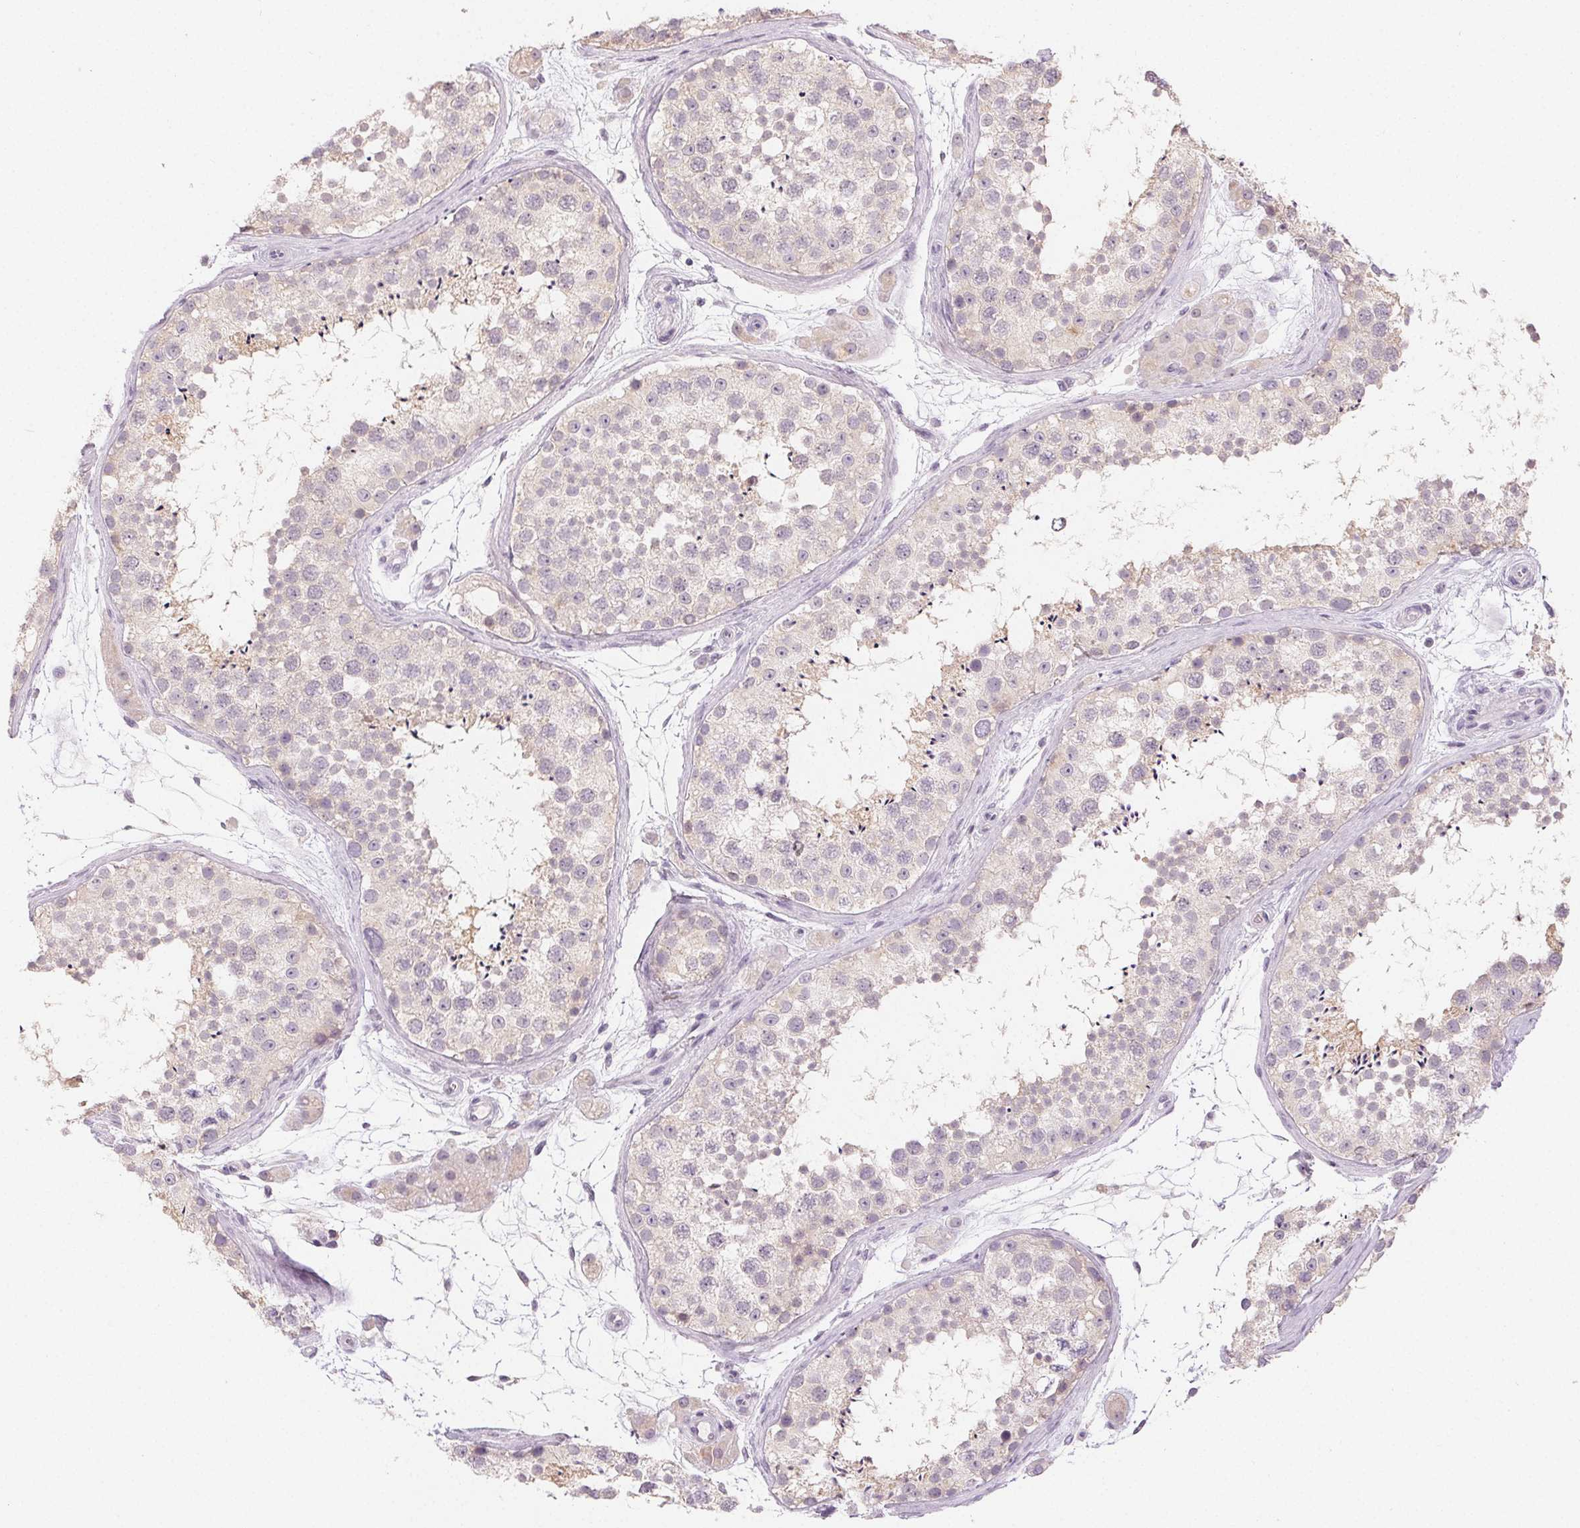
{"staining": {"intensity": "weak", "quantity": "<25%", "location": "cytoplasmic/membranous"}, "tissue": "testis", "cell_type": "Cells in seminiferous ducts", "image_type": "normal", "snomed": [{"axis": "morphology", "description": "Normal tissue, NOS"}, {"axis": "topography", "description": "Testis"}], "caption": "Immunohistochemistry (IHC) histopathology image of unremarkable human testis stained for a protein (brown), which demonstrates no expression in cells in seminiferous ducts.", "gene": "SFTPD", "patient": {"sex": "male", "age": 41}}